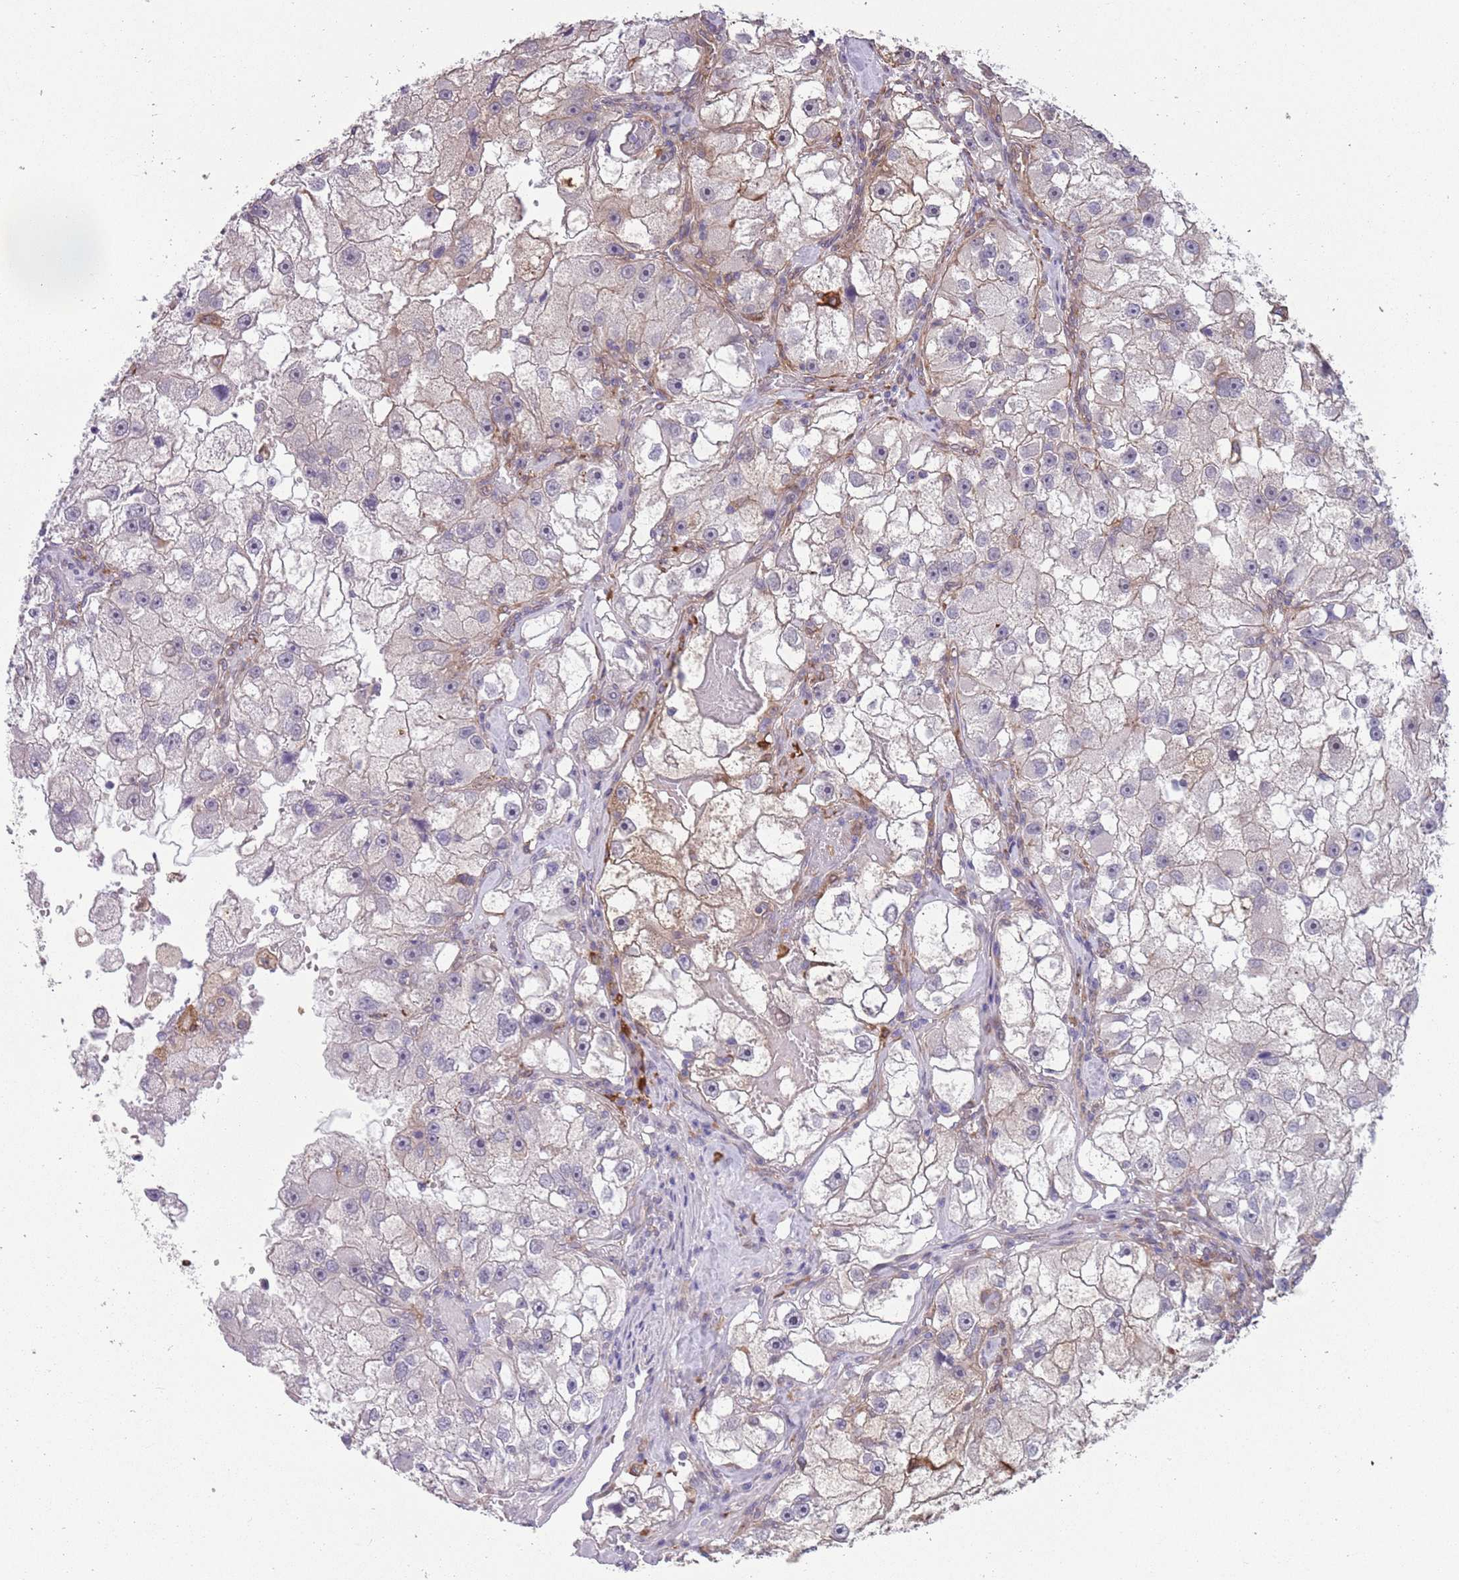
{"staining": {"intensity": "weak", "quantity": "<25%", "location": "cytoplasmic/membranous"}, "tissue": "renal cancer", "cell_type": "Tumor cells", "image_type": "cancer", "snomed": [{"axis": "morphology", "description": "Adenocarcinoma, NOS"}, {"axis": "topography", "description": "Kidney"}], "caption": "Tumor cells are negative for brown protein staining in renal adenocarcinoma. (Stains: DAB immunohistochemistry (IHC) with hematoxylin counter stain, Microscopy: brightfield microscopy at high magnification).", "gene": "CREBZF", "patient": {"sex": "male", "age": 63}}